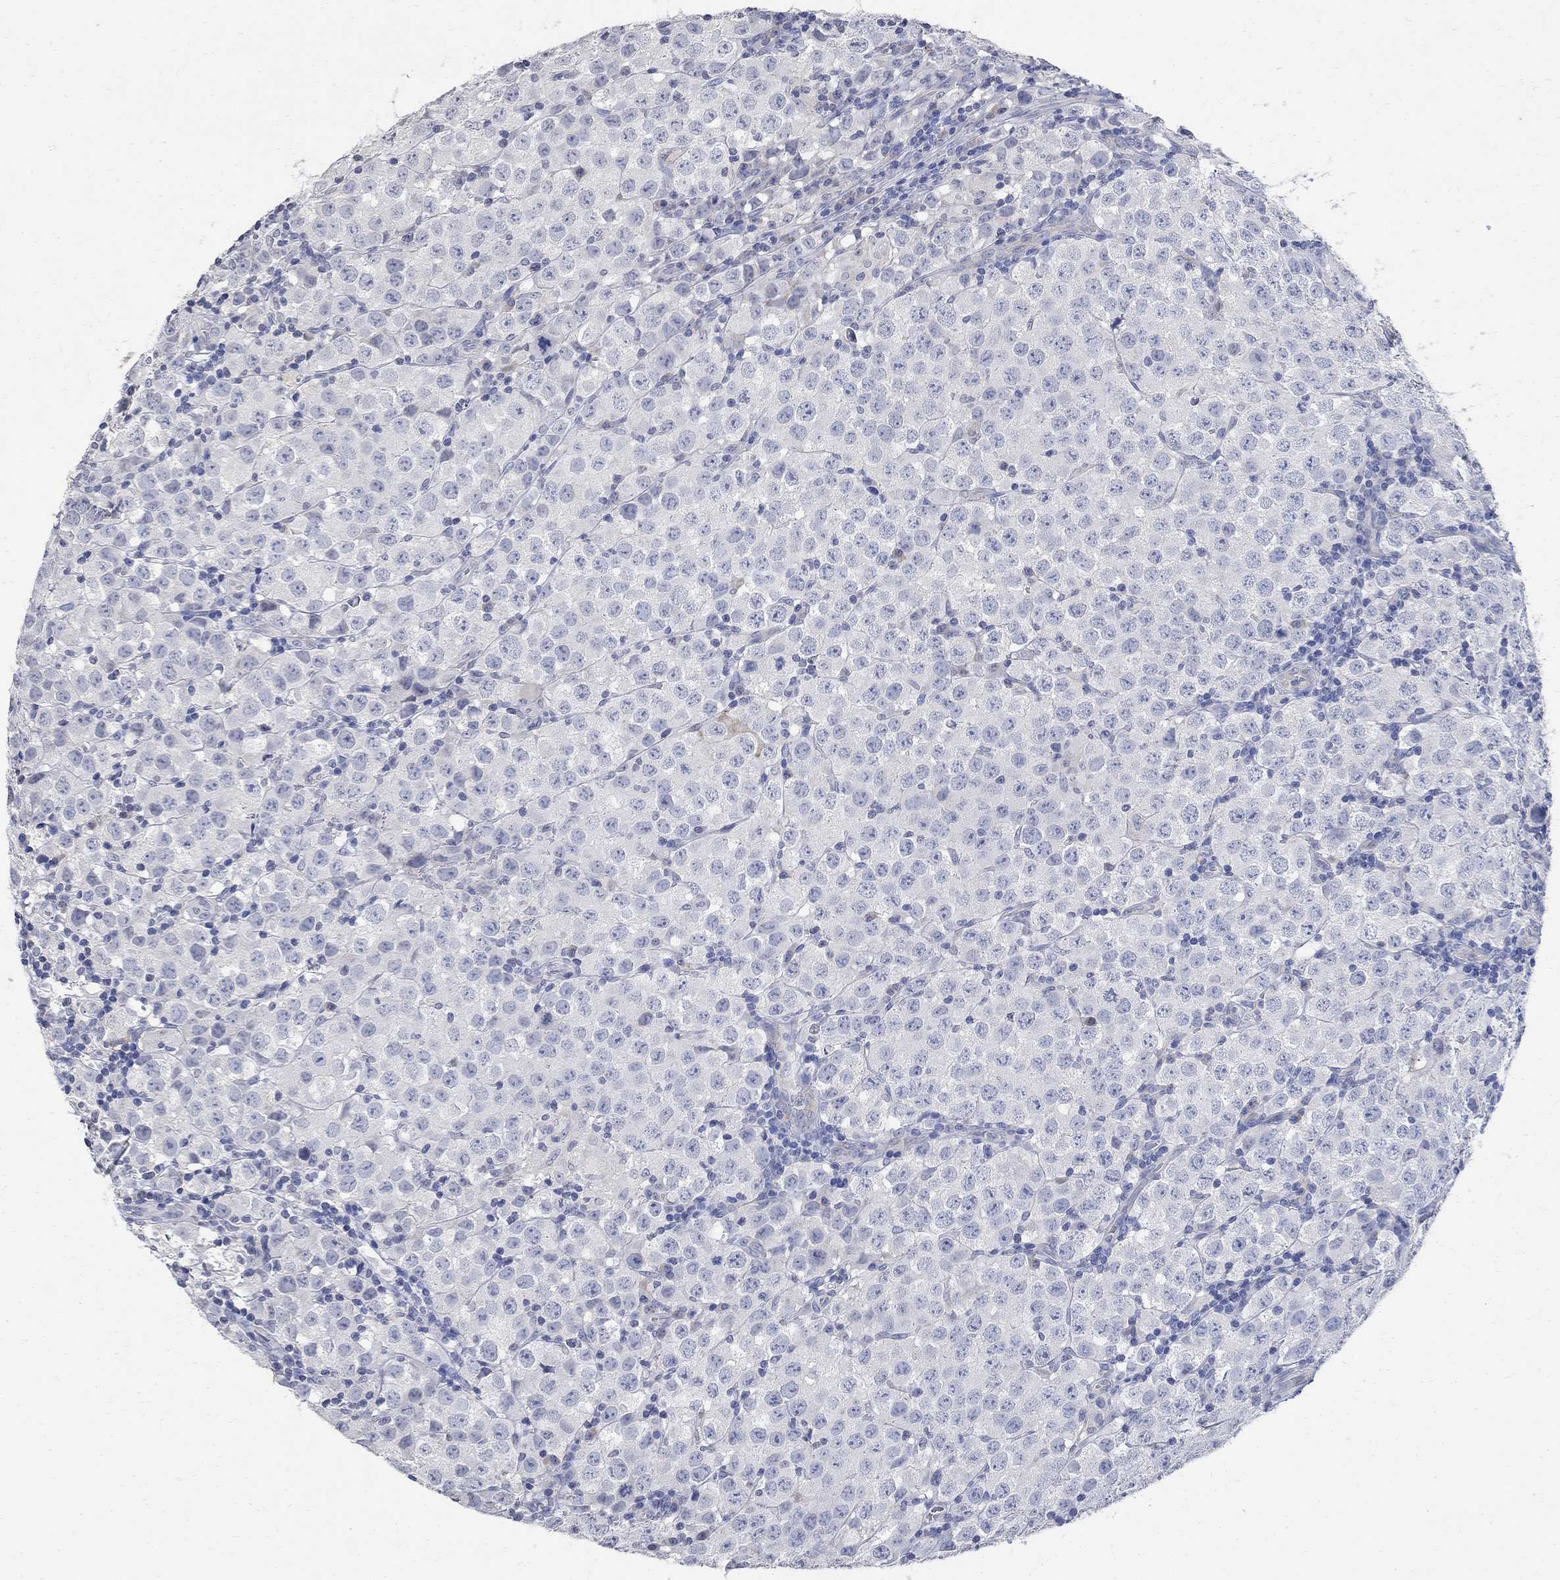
{"staining": {"intensity": "negative", "quantity": "none", "location": "none"}, "tissue": "testis cancer", "cell_type": "Tumor cells", "image_type": "cancer", "snomed": [{"axis": "morphology", "description": "Seminoma, NOS"}, {"axis": "topography", "description": "Testis"}], "caption": "Testis cancer (seminoma) was stained to show a protein in brown. There is no significant staining in tumor cells.", "gene": "TMEM169", "patient": {"sex": "male", "age": 34}}